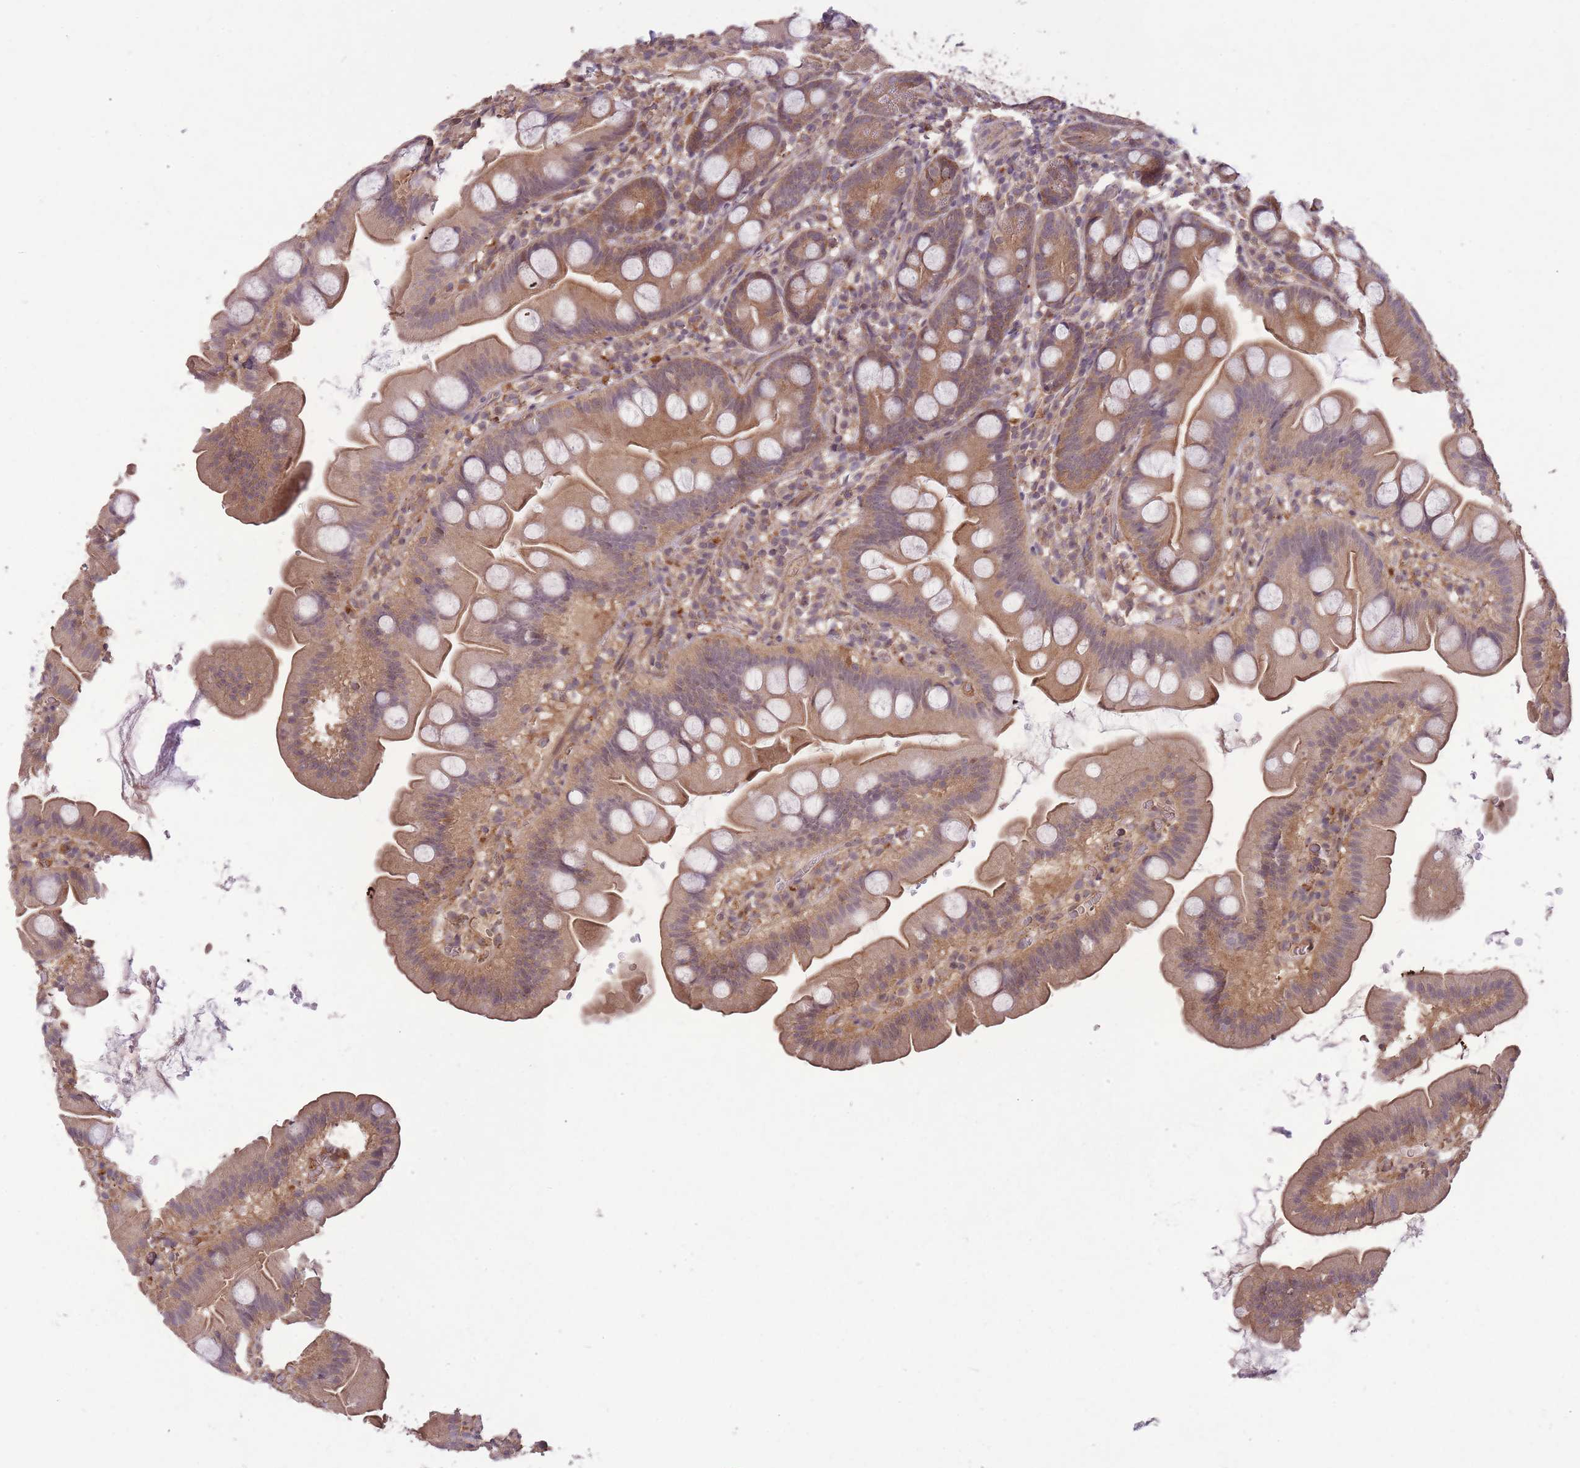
{"staining": {"intensity": "moderate", "quantity": ">75%", "location": "cytoplasmic/membranous"}, "tissue": "small intestine", "cell_type": "Glandular cells", "image_type": "normal", "snomed": [{"axis": "morphology", "description": "Normal tissue, NOS"}, {"axis": "topography", "description": "Small intestine"}], "caption": "Moderate cytoplasmic/membranous expression is present in approximately >75% of glandular cells in benign small intestine.", "gene": "POLR3F", "patient": {"sex": "female", "age": 68}}